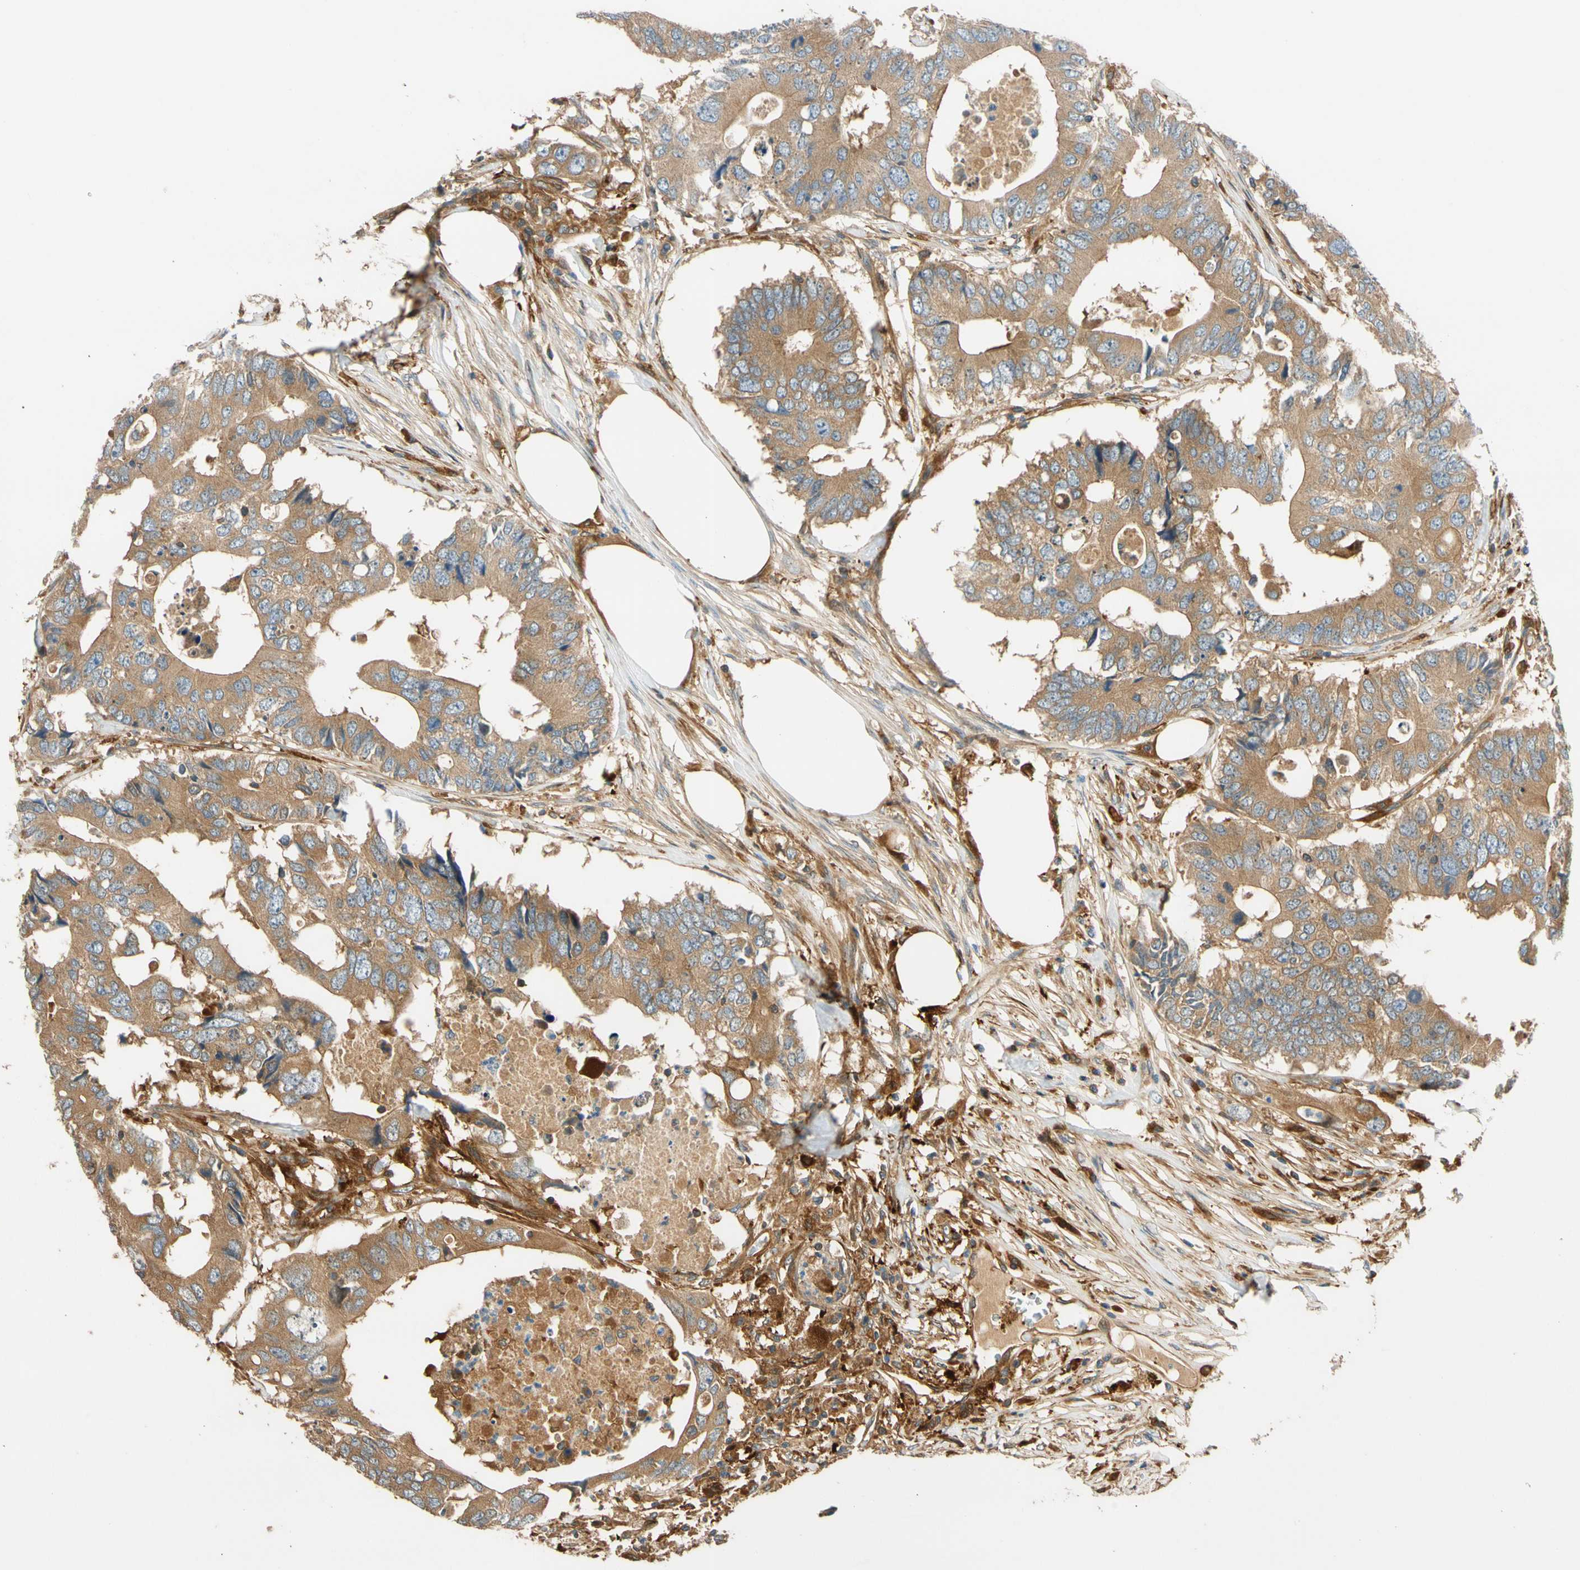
{"staining": {"intensity": "moderate", "quantity": ">75%", "location": "cytoplasmic/membranous"}, "tissue": "colorectal cancer", "cell_type": "Tumor cells", "image_type": "cancer", "snomed": [{"axis": "morphology", "description": "Adenocarcinoma, NOS"}, {"axis": "topography", "description": "Colon"}], "caption": "An image of human adenocarcinoma (colorectal) stained for a protein displays moderate cytoplasmic/membranous brown staining in tumor cells. (DAB IHC with brightfield microscopy, high magnification).", "gene": "PARP14", "patient": {"sex": "male", "age": 71}}